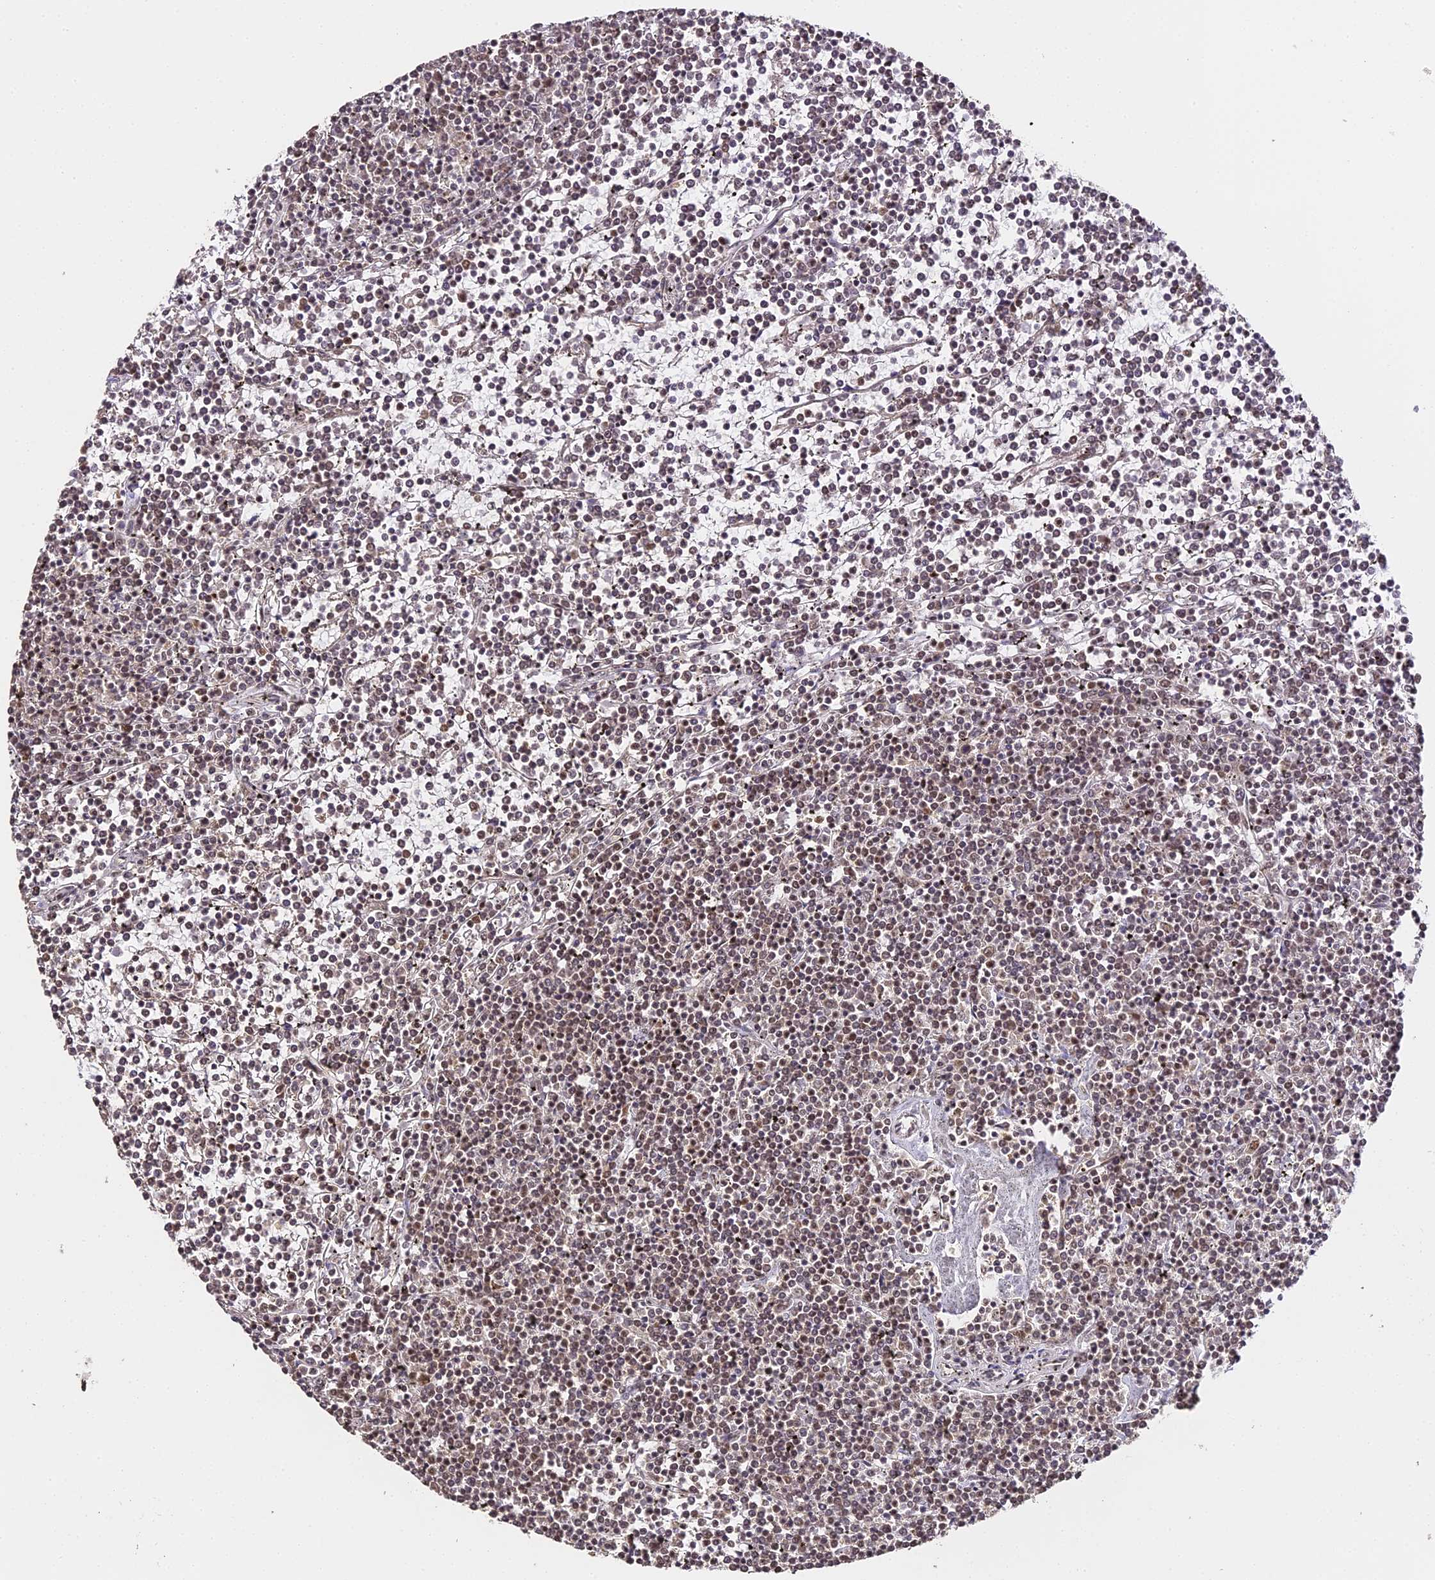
{"staining": {"intensity": "moderate", "quantity": "25%-75%", "location": "nuclear"}, "tissue": "lymphoma", "cell_type": "Tumor cells", "image_type": "cancer", "snomed": [{"axis": "morphology", "description": "Malignant lymphoma, non-Hodgkin's type, Low grade"}, {"axis": "topography", "description": "Spleen"}], "caption": "An image of lymphoma stained for a protein exhibits moderate nuclear brown staining in tumor cells.", "gene": "HNRNPA1", "patient": {"sex": "female", "age": 19}}